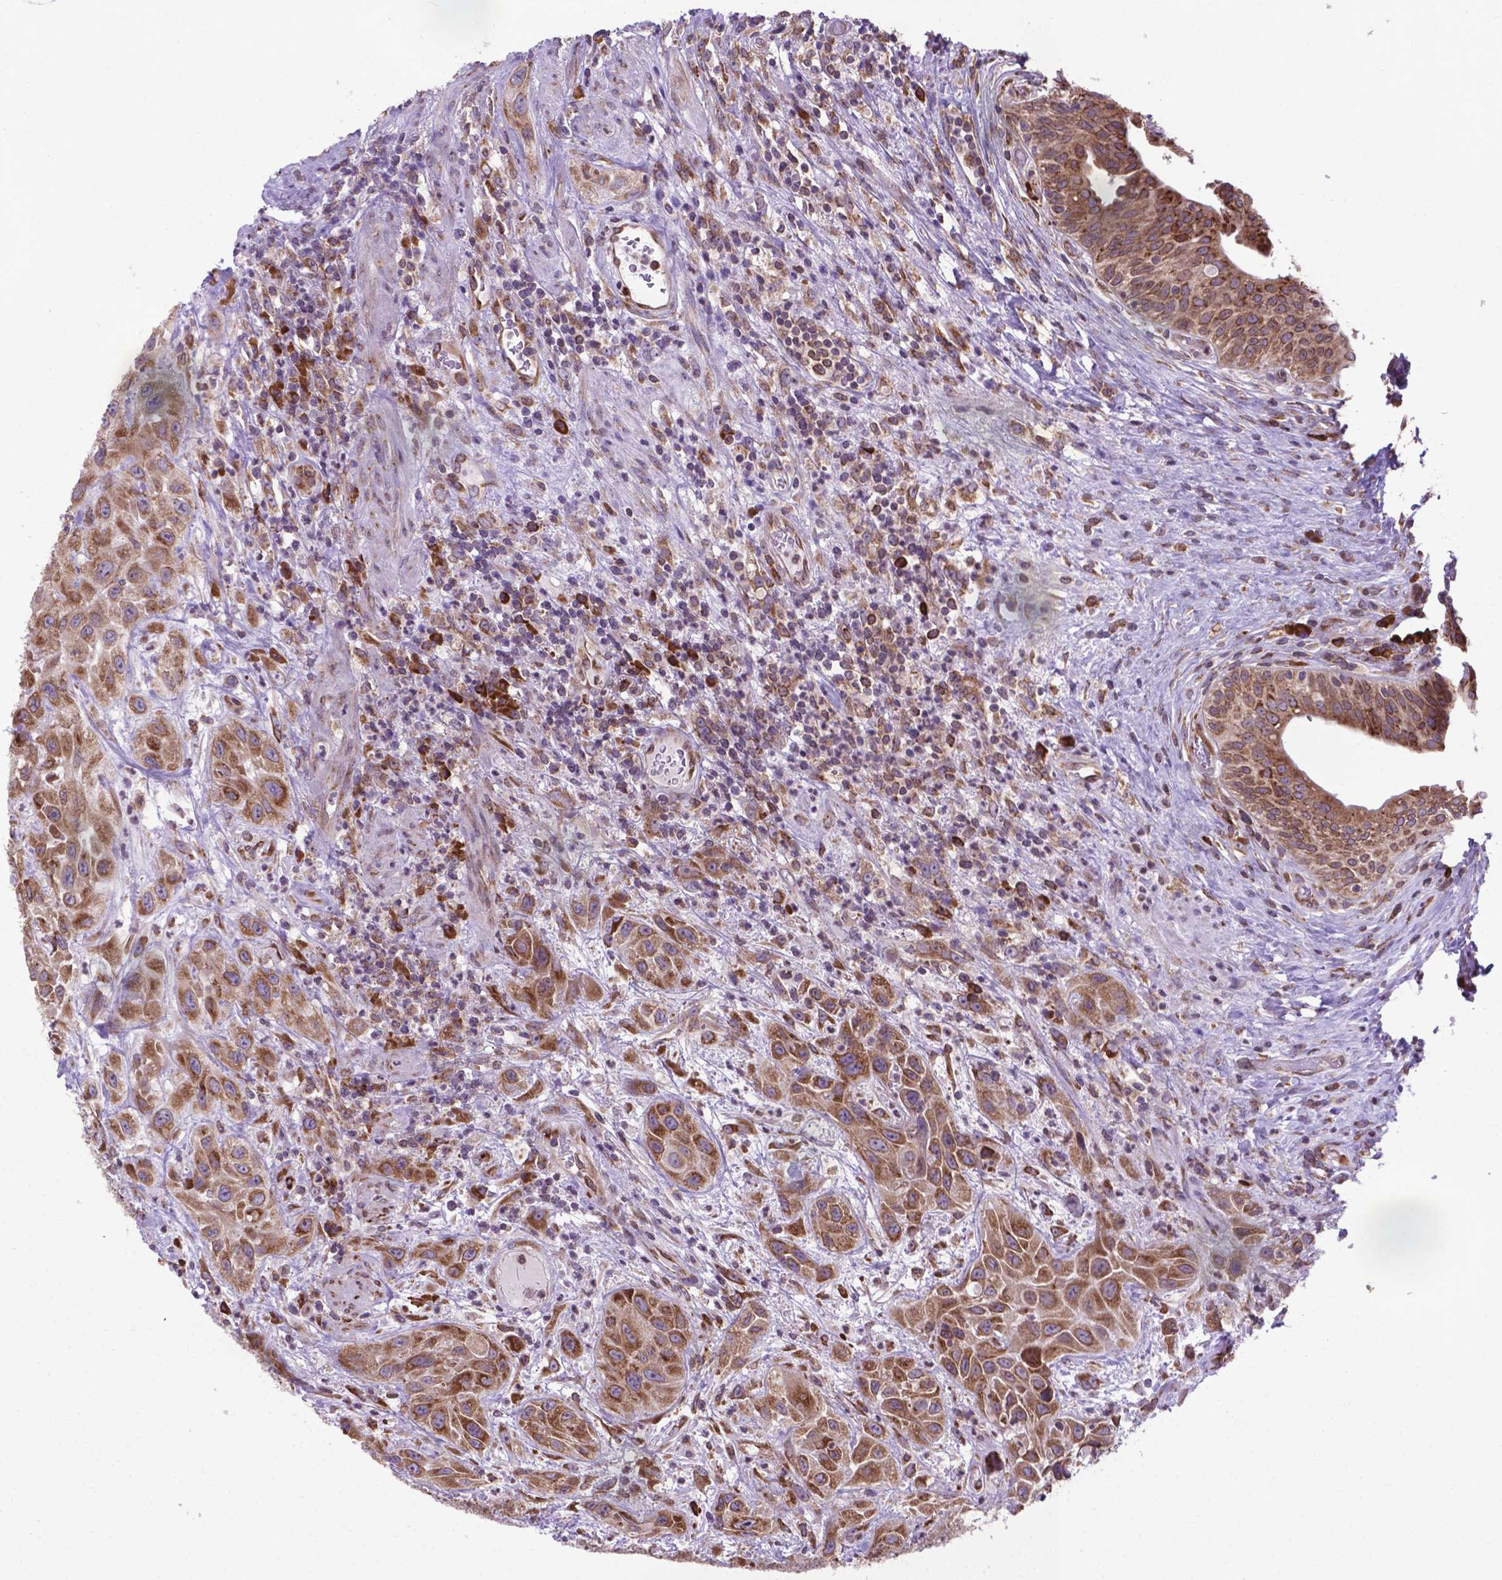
{"staining": {"intensity": "moderate", "quantity": ">75%", "location": "cytoplasmic/membranous"}, "tissue": "urothelial cancer", "cell_type": "Tumor cells", "image_type": "cancer", "snomed": [{"axis": "morphology", "description": "Urothelial carcinoma, High grade"}, {"axis": "topography", "description": "Urinary bladder"}], "caption": "Urothelial carcinoma (high-grade) stained for a protein demonstrates moderate cytoplasmic/membranous positivity in tumor cells.", "gene": "WDR83OS", "patient": {"sex": "male", "age": 79}}